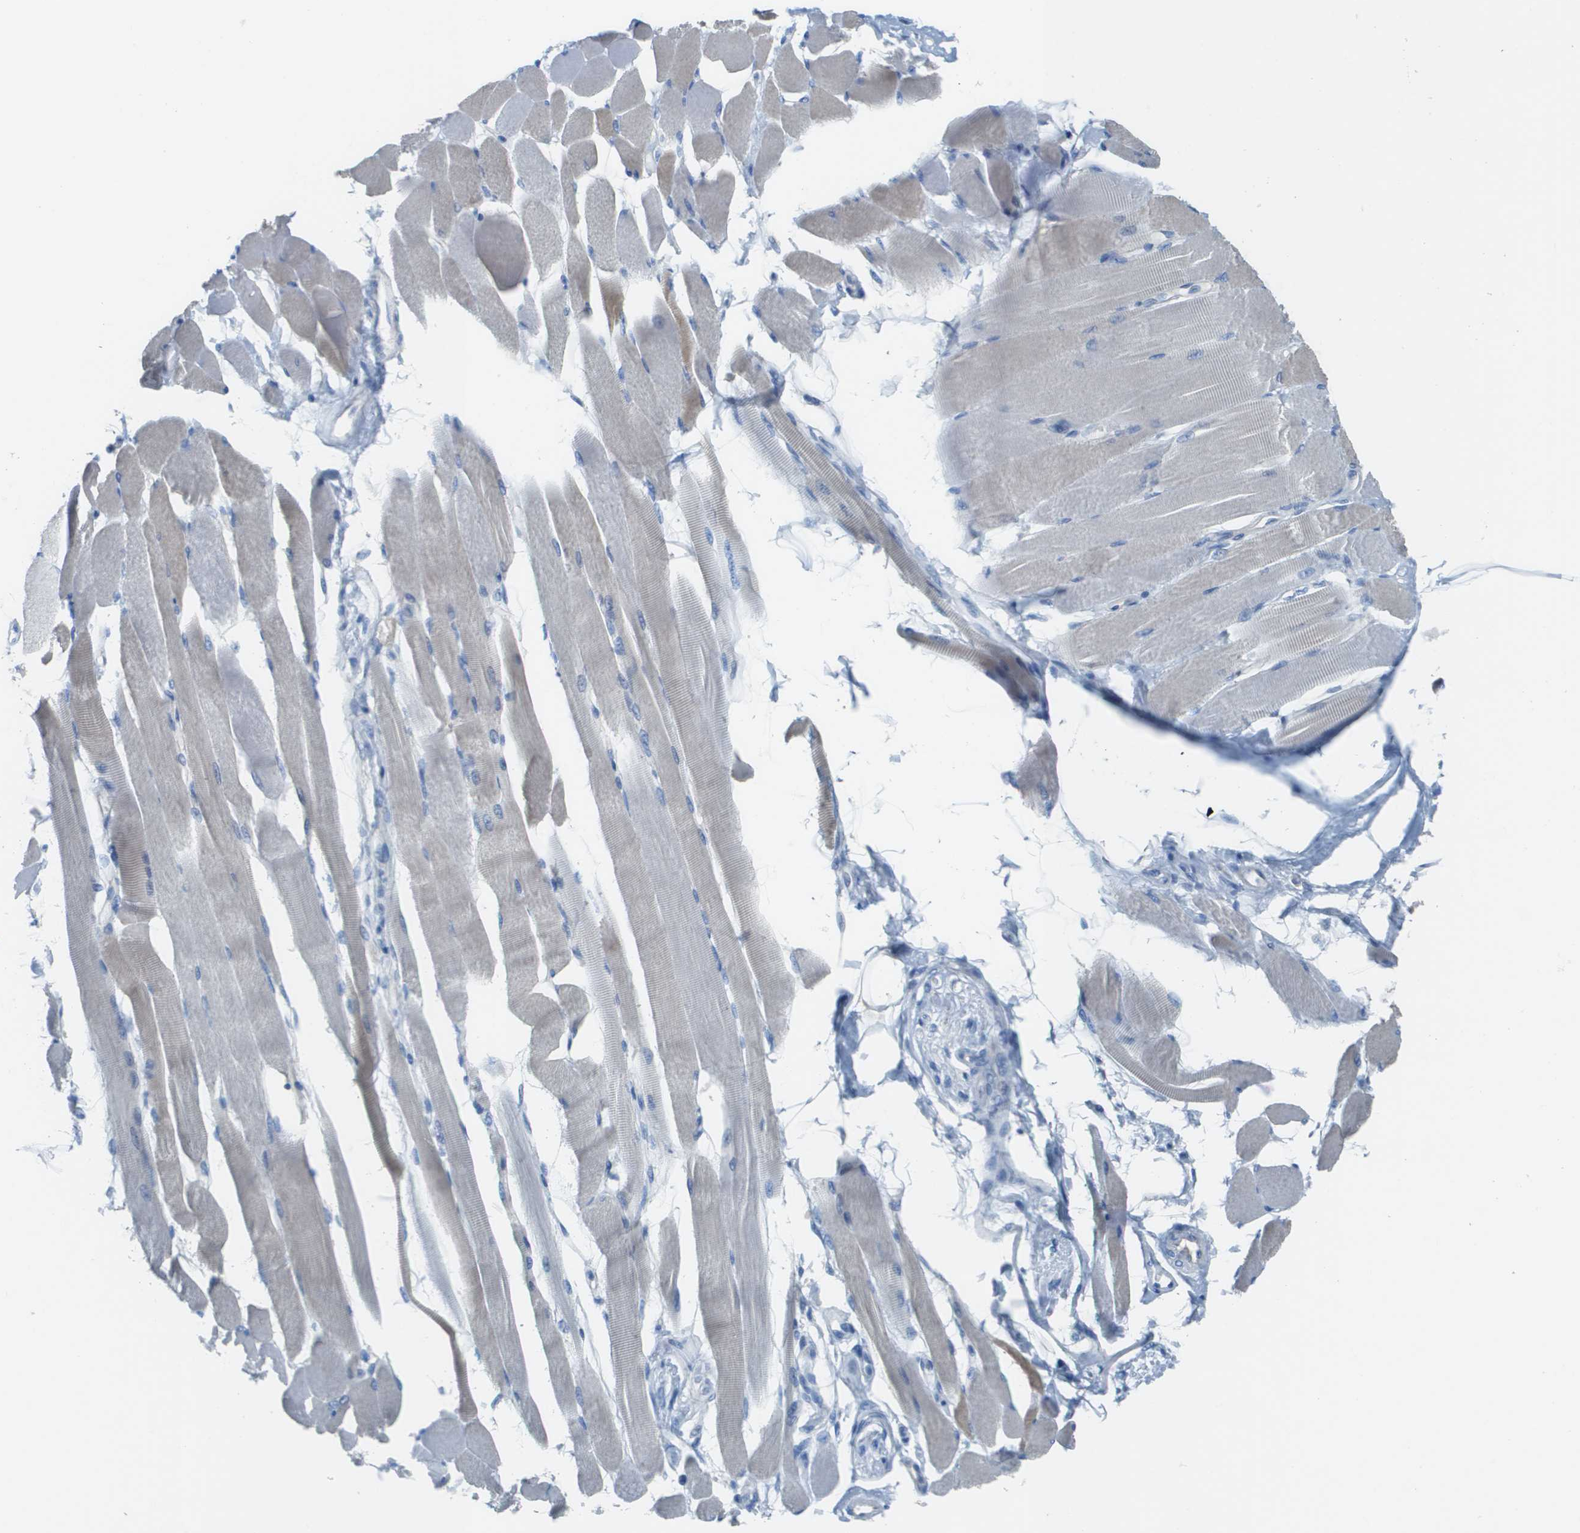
{"staining": {"intensity": "weak", "quantity": "<25%", "location": "cytoplasmic/membranous"}, "tissue": "skeletal muscle", "cell_type": "Myocytes", "image_type": "normal", "snomed": [{"axis": "morphology", "description": "Normal tissue, NOS"}, {"axis": "topography", "description": "Skeletal muscle"}, {"axis": "topography", "description": "Peripheral nerve tissue"}], "caption": "High power microscopy histopathology image of an IHC micrograph of benign skeletal muscle, revealing no significant staining in myocytes.", "gene": "CD46", "patient": {"sex": "female", "age": 84}}